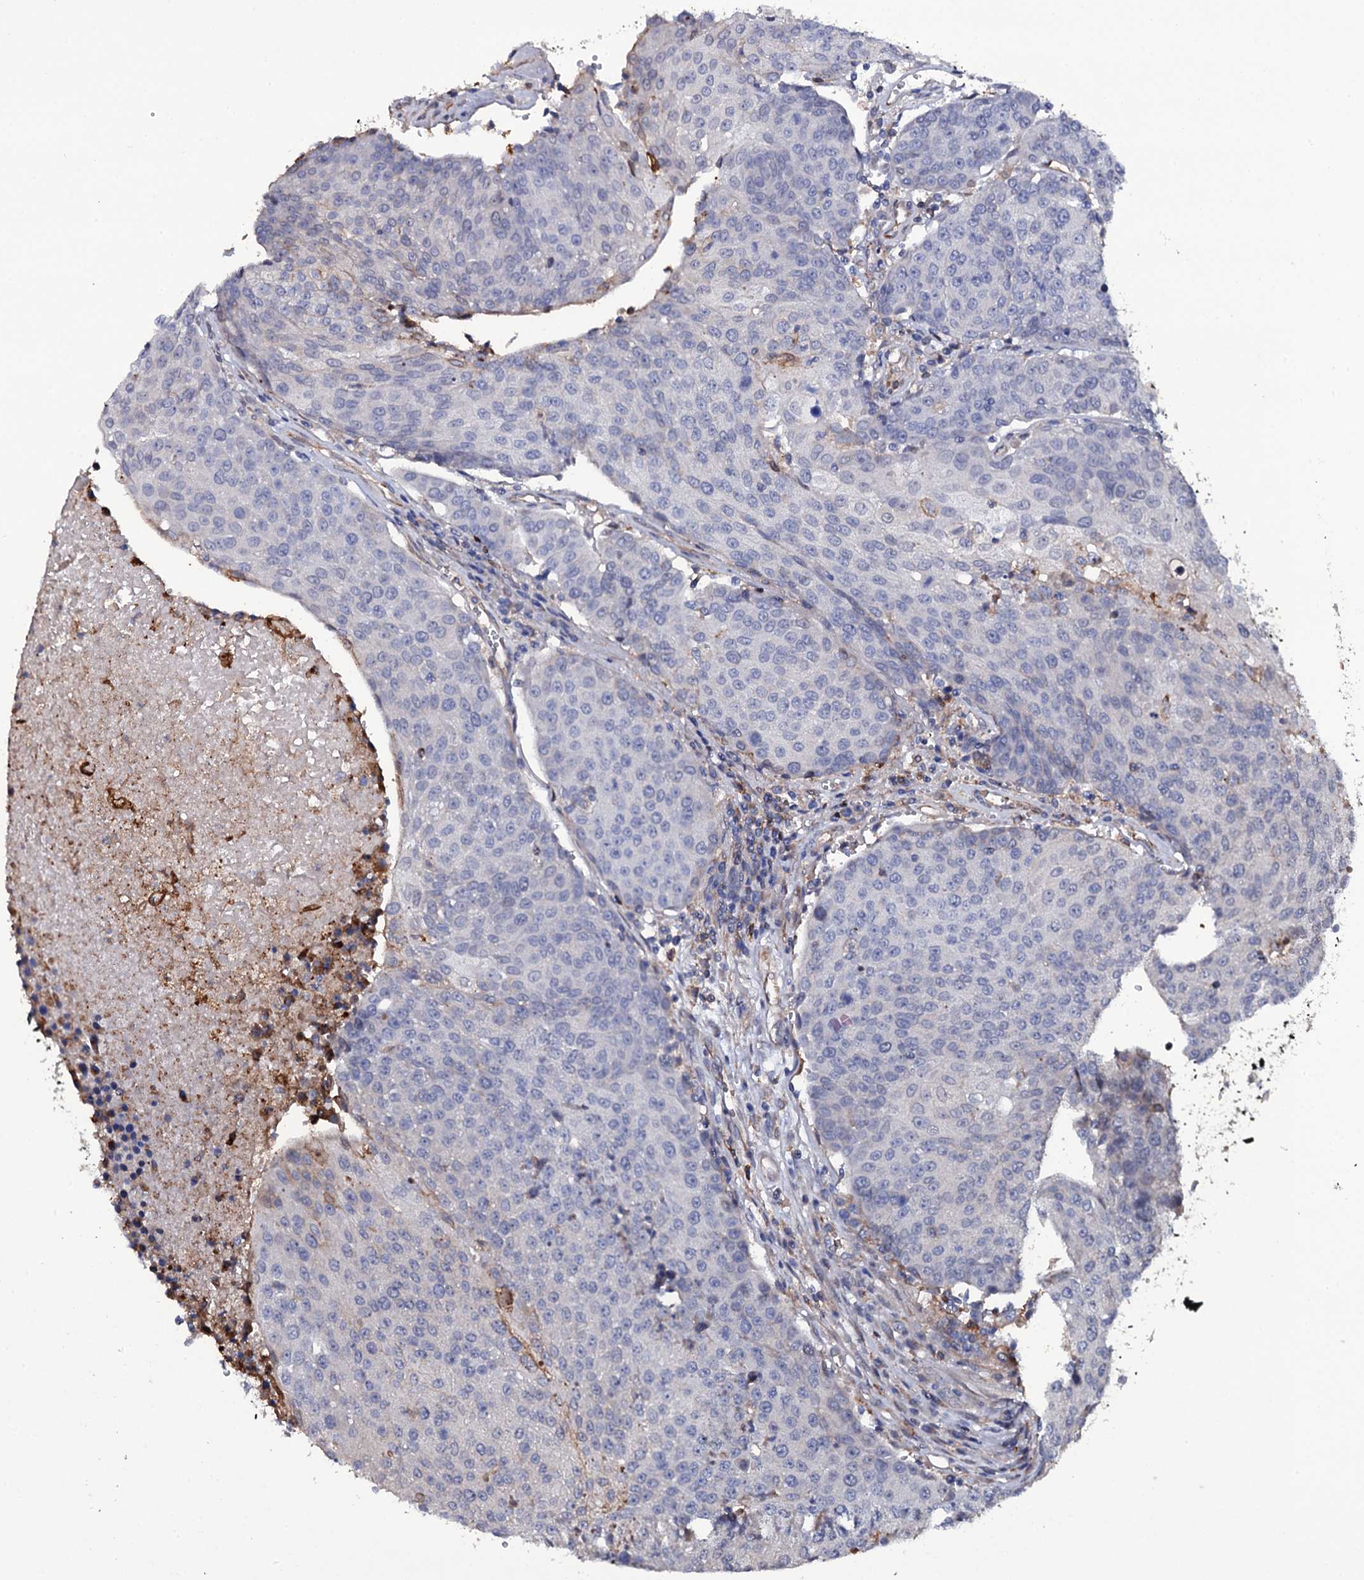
{"staining": {"intensity": "negative", "quantity": "none", "location": "none"}, "tissue": "urothelial cancer", "cell_type": "Tumor cells", "image_type": "cancer", "snomed": [{"axis": "morphology", "description": "Urothelial carcinoma, High grade"}, {"axis": "topography", "description": "Urinary bladder"}], "caption": "Human urothelial carcinoma (high-grade) stained for a protein using immunohistochemistry displays no staining in tumor cells.", "gene": "TTC23", "patient": {"sex": "female", "age": 85}}